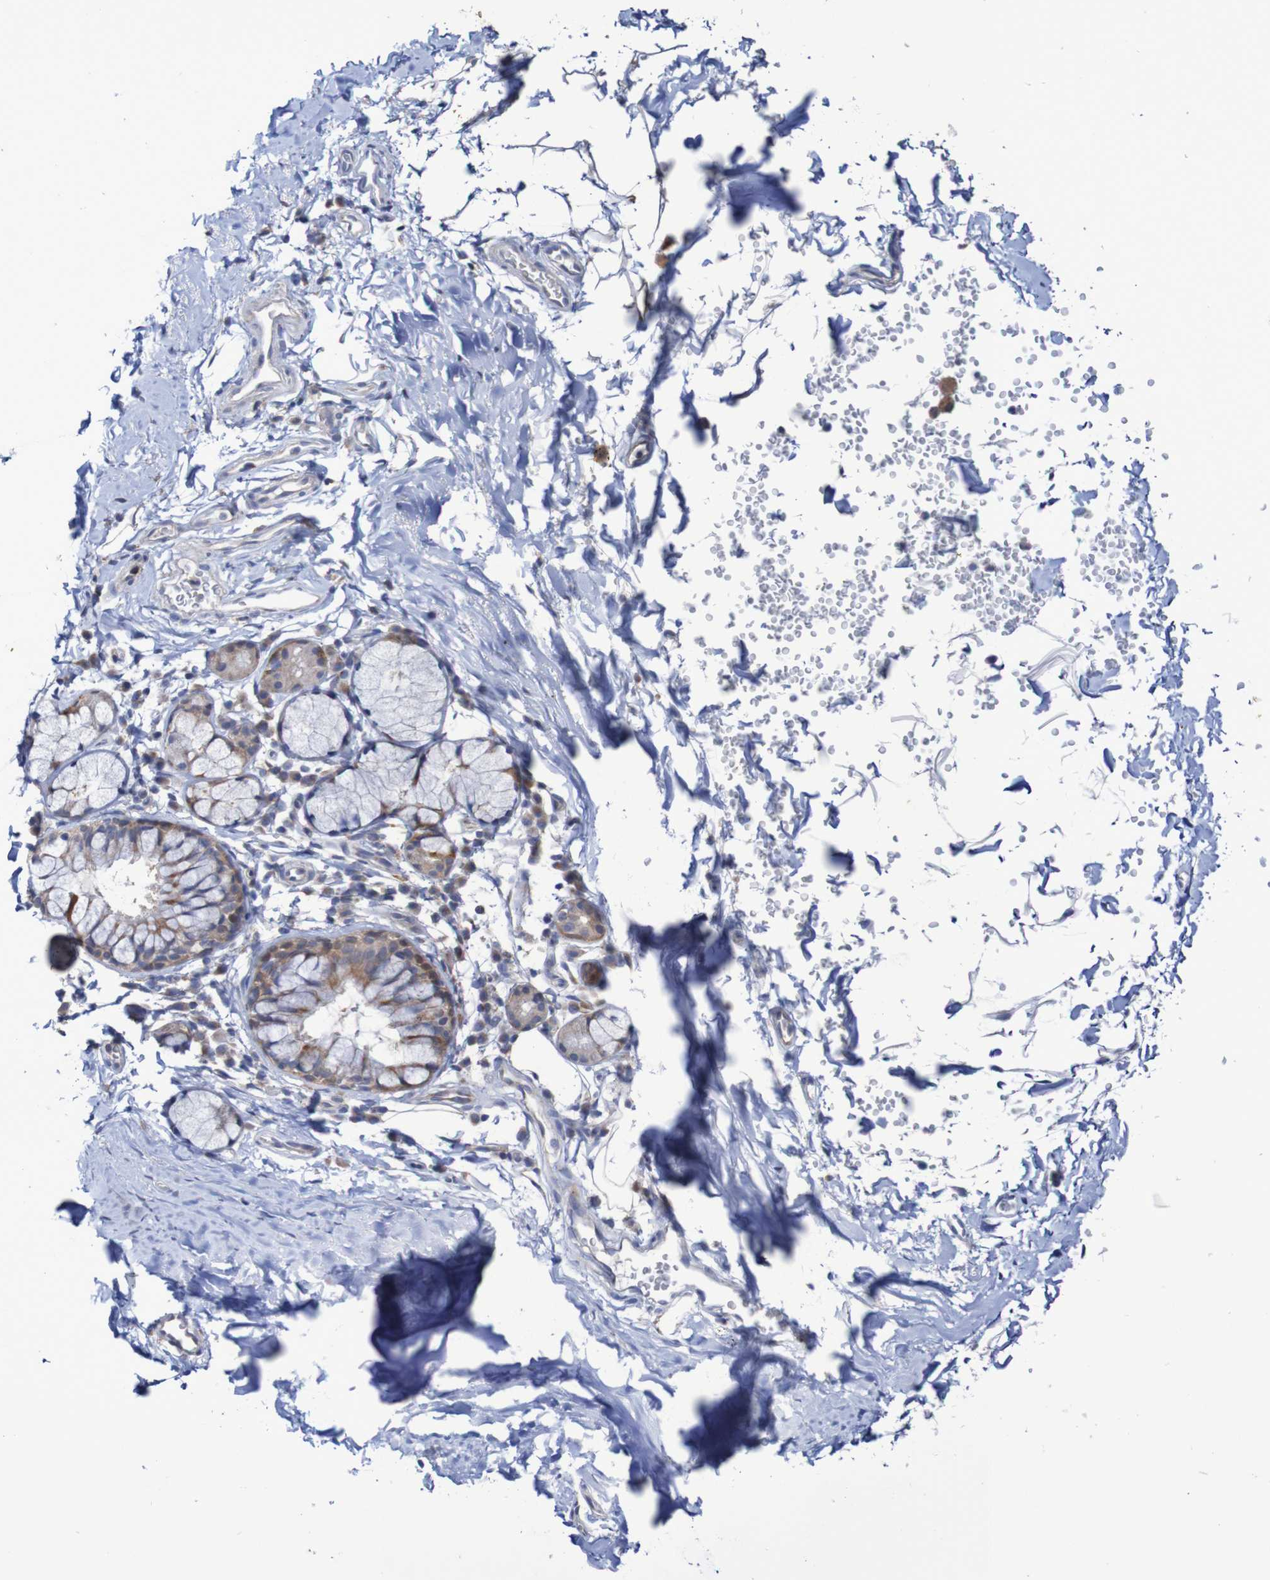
{"staining": {"intensity": "moderate", "quantity": "25%-75%", "location": "cytoplasmic/membranous"}, "tissue": "bronchus", "cell_type": "Respiratory epithelial cells", "image_type": "normal", "snomed": [{"axis": "morphology", "description": "Normal tissue, NOS"}, {"axis": "topography", "description": "Cartilage tissue"}, {"axis": "topography", "description": "Bronchus"}], "caption": "DAB (3,3'-diaminobenzidine) immunohistochemical staining of unremarkable bronchus demonstrates moderate cytoplasmic/membranous protein staining in approximately 25%-75% of respiratory epithelial cells. (Brightfield microscopy of DAB IHC at high magnification).", "gene": "C3orf18", "patient": {"sex": "female", "age": 53}}